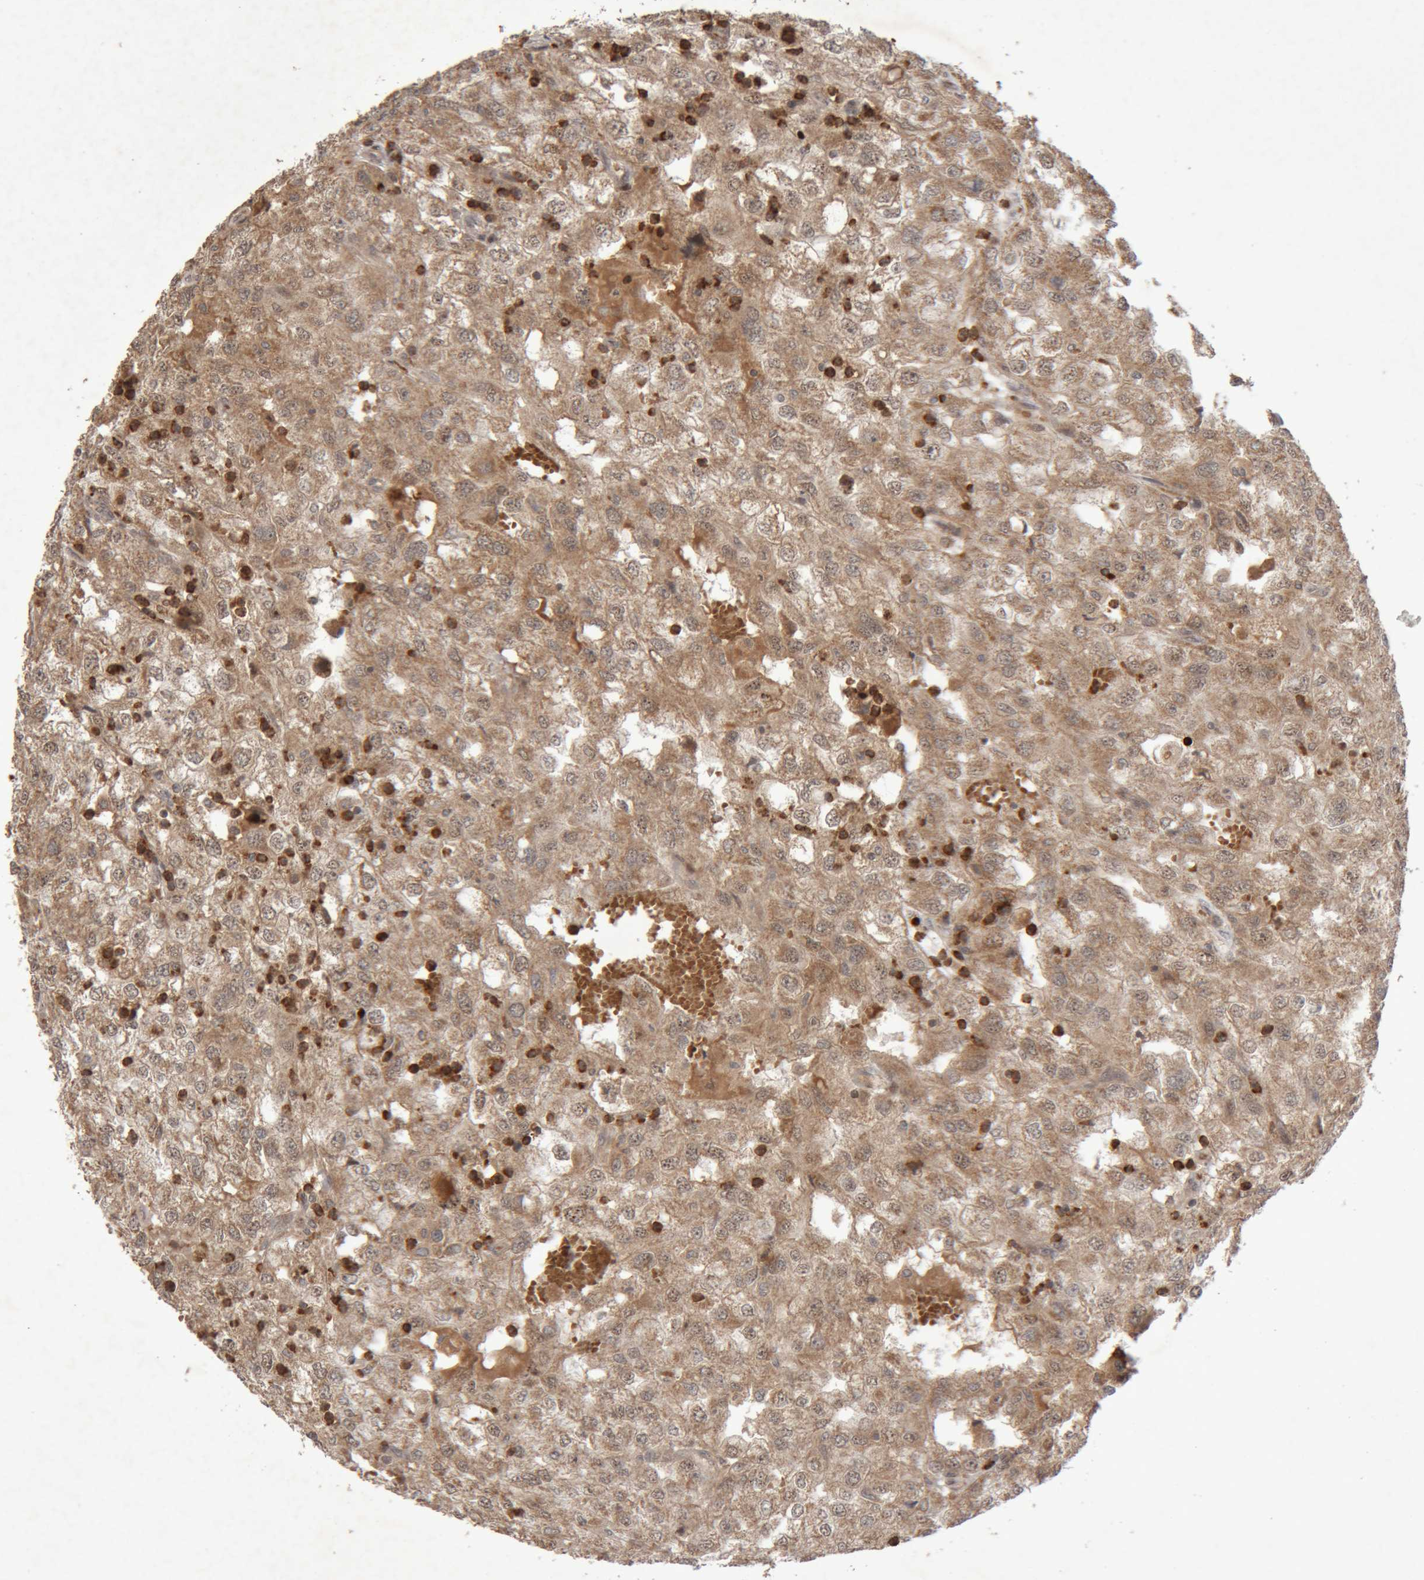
{"staining": {"intensity": "moderate", "quantity": ">75%", "location": "cytoplasmic/membranous"}, "tissue": "renal cancer", "cell_type": "Tumor cells", "image_type": "cancer", "snomed": [{"axis": "morphology", "description": "Adenocarcinoma, NOS"}, {"axis": "topography", "description": "Kidney"}], "caption": "Protein staining shows moderate cytoplasmic/membranous positivity in about >75% of tumor cells in renal adenocarcinoma. (IHC, brightfield microscopy, high magnification).", "gene": "KIF21B", "patient": {"sex": "female", "age": 54}}